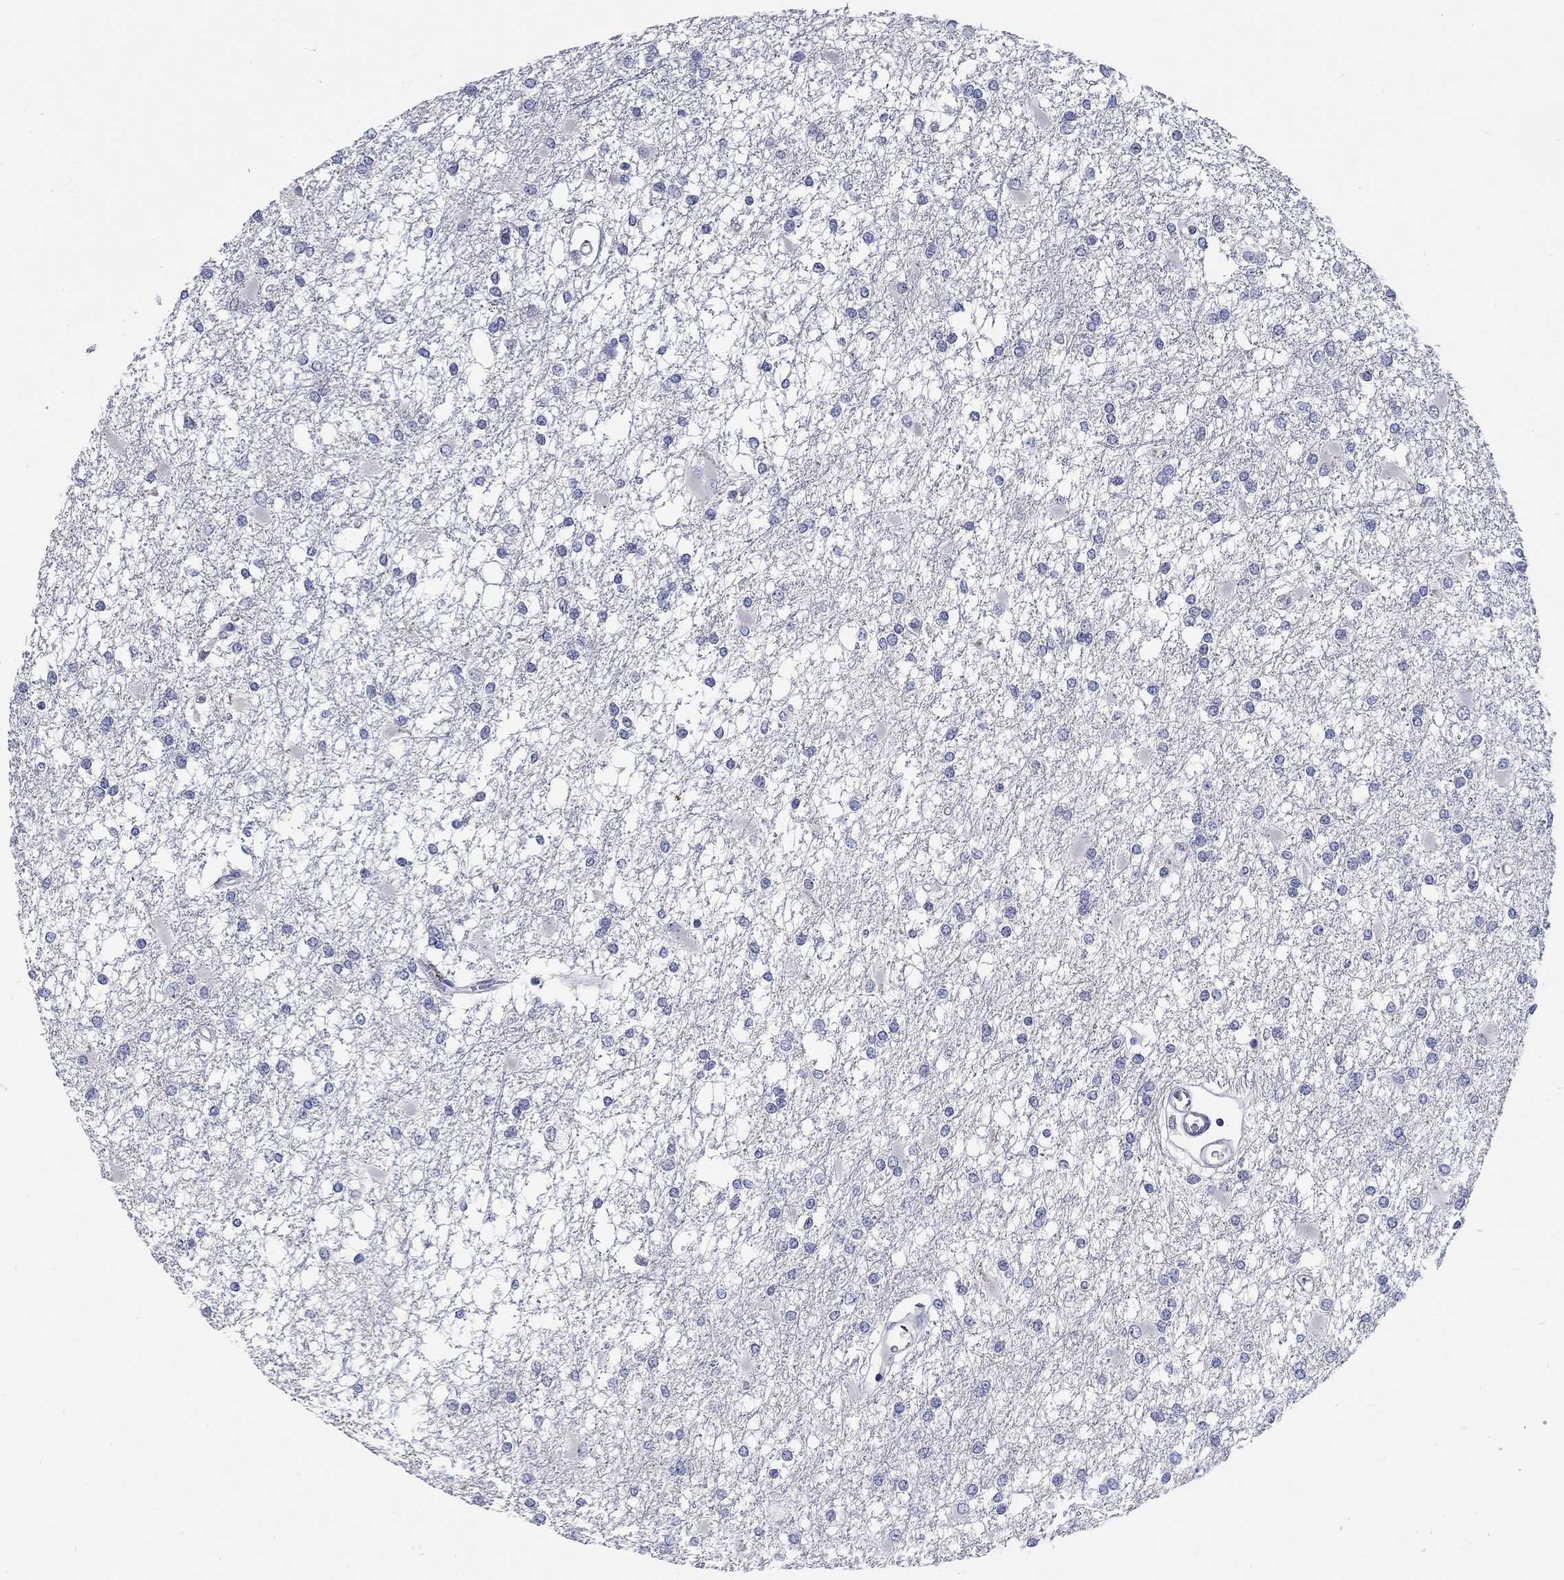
{"staining": {"intensity": "negative", "quantity": "none", "location": "none"}, "tissue": "glioma", "cell_type": "Tumor cells", "image_type": "cancer", "snomed": [{"axis": "morphology", "description": "Glioma, malignant, High grade"}, {"axis": "topography", "description": "Cerebral cortex"}], "caption": "Histopathology image shows no significant protein staining in tumor cells of malignant glioma (high-grade).", "gene": "SMIM18", "patient": {"sex": "male", "age": 79}}